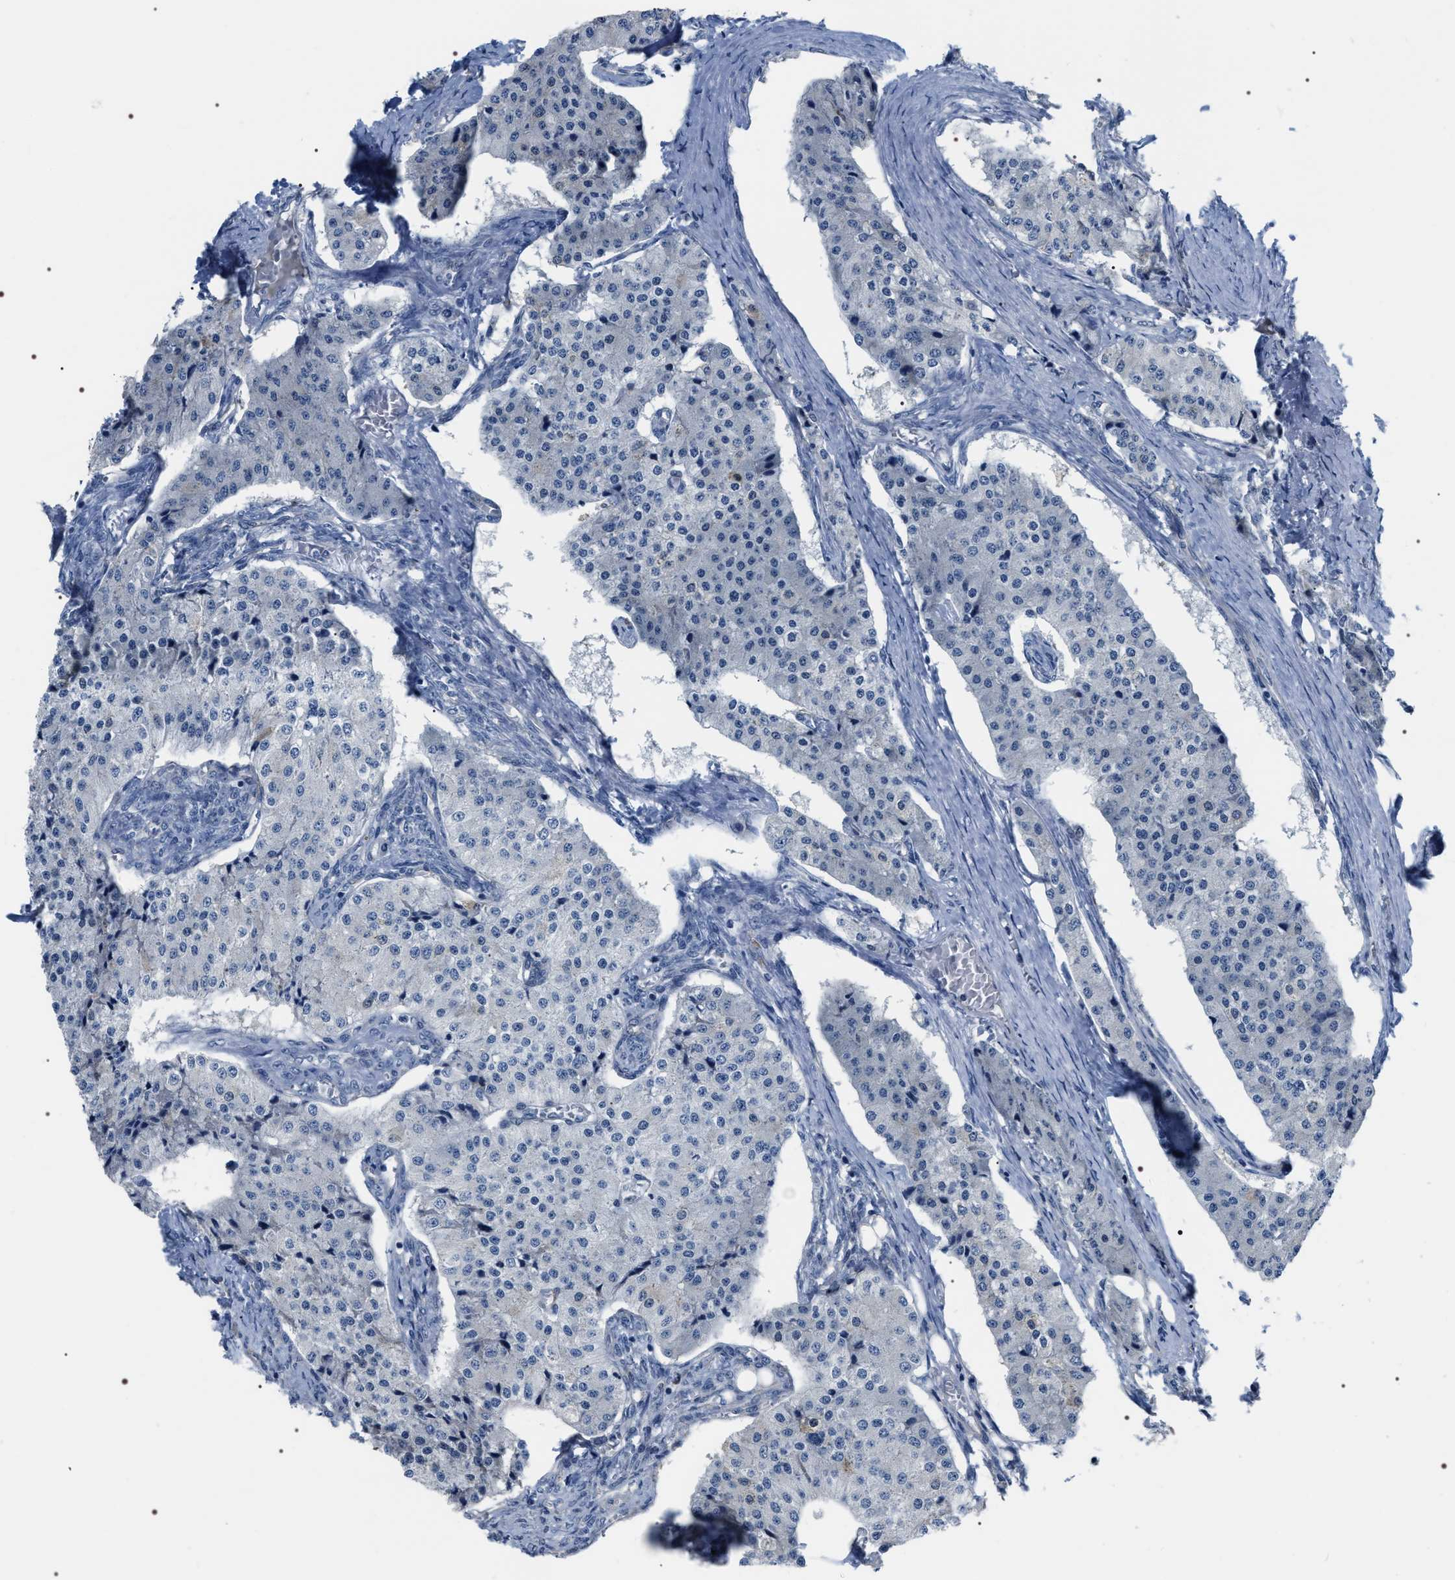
{"staining": {"intensity": "negative", "quantity": "none", "location": "none"}, "tissue": "carcinoid", "cell_type": "Tumor cells", "image_type": "cancer", "snomed": [{"axis": "morphology", "description": "Carcinoid, malignant, NOS"}, {"axis": "topography", "description": "Colon"}], "caption": "Human malignant carcinoid stained for a protein using immunohistochemistry shows no positivity in tumor cells.", "gene": "PKD1L1", "patient": {"sex": "female", "age": 52}}